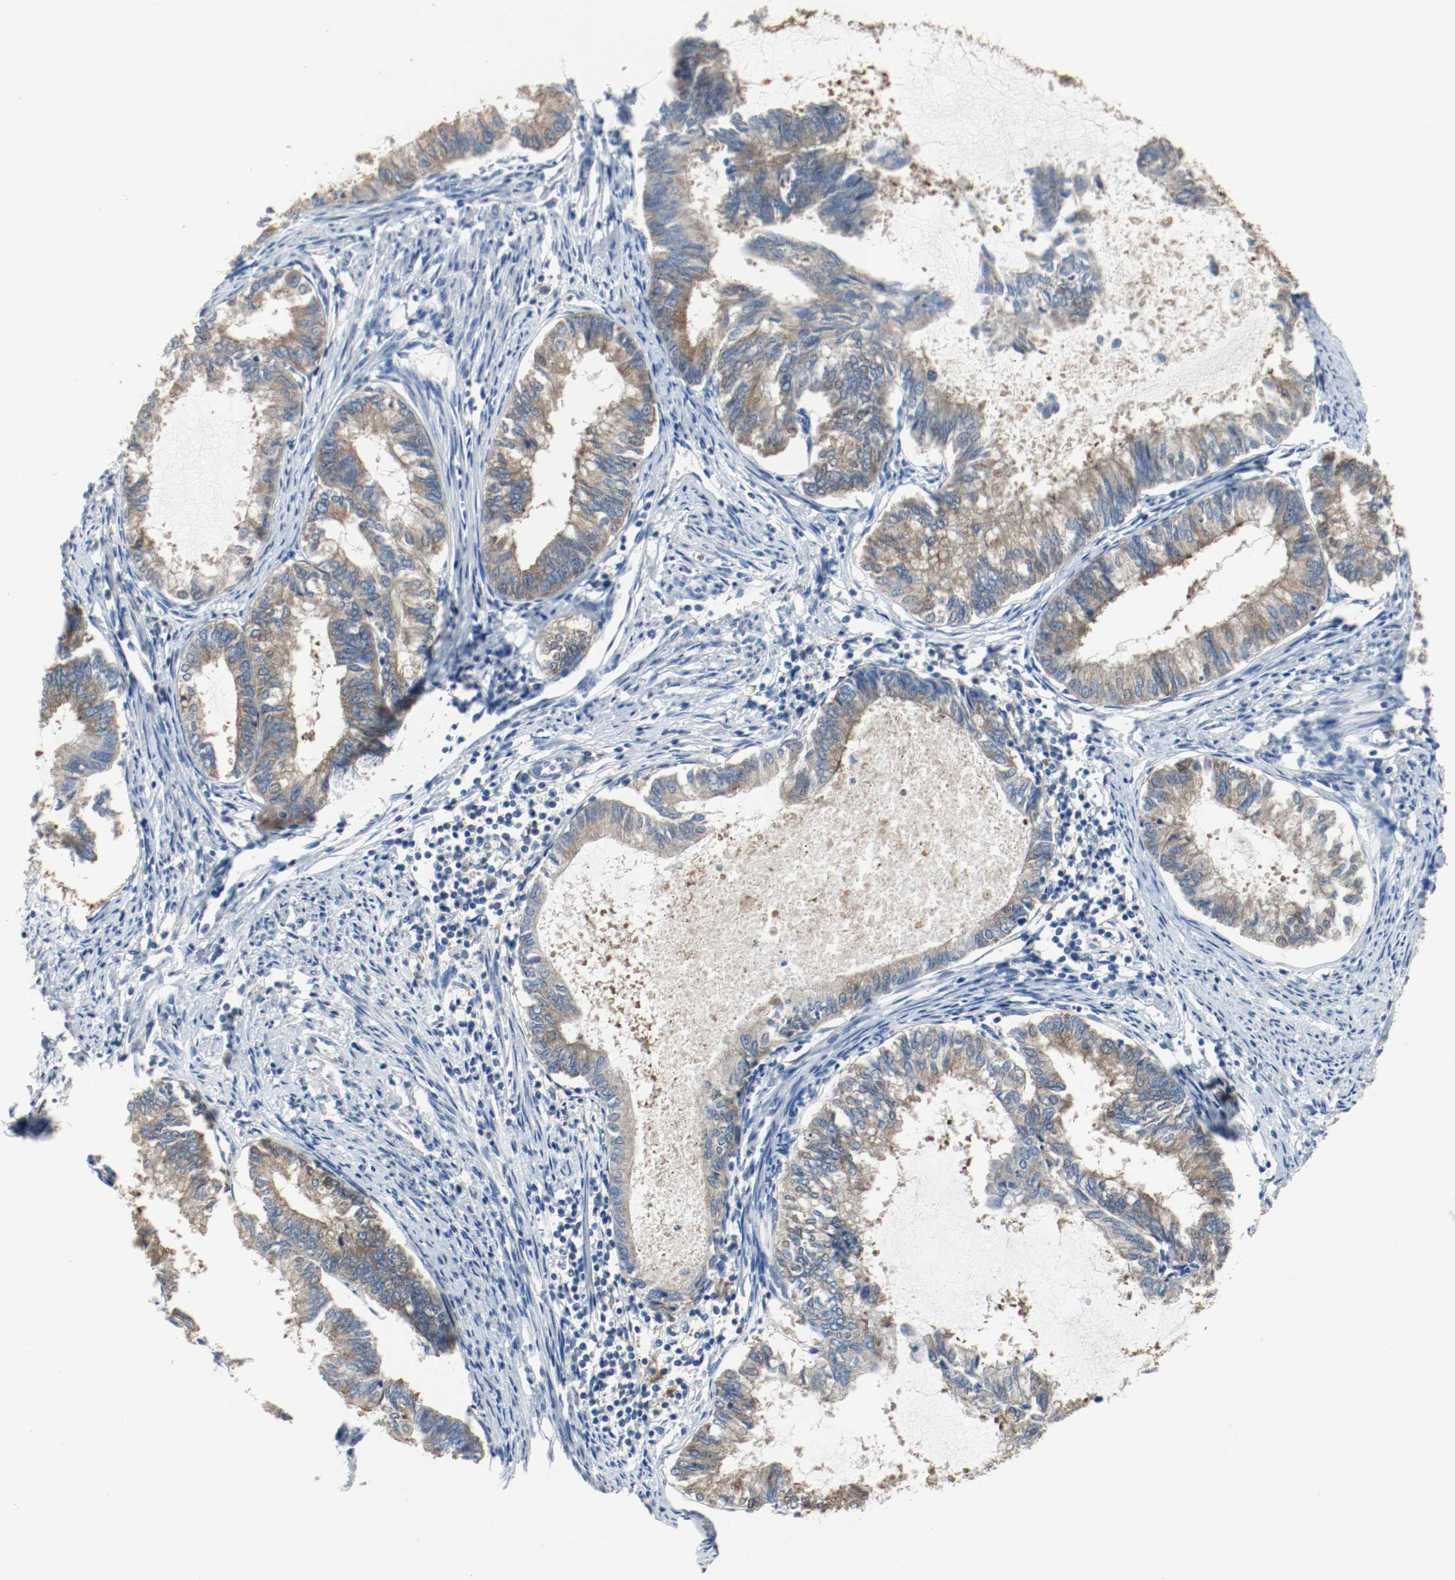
{"staining": {"intensity": "weak", "quantity": ">75%", "location": "cytoplasmic/membranous"}, "tissue": "endometrial cancer", "cell_type": "Tumor cells", "image_type": "cancer", "snomed": [{"axis": "morphology", "description": "Adenocarcinoma, NOS"}, {"axis": "topography", "description": "Endometrium"}], "caption": "About >75% of tumor cells in endometrial cancer reveal weak cytoplasmic/membranous protein staining as visualized by brown immunohistochemical staining.", "gene": "TUBA3D", "patient": {"sex": "female", "age": 86}}